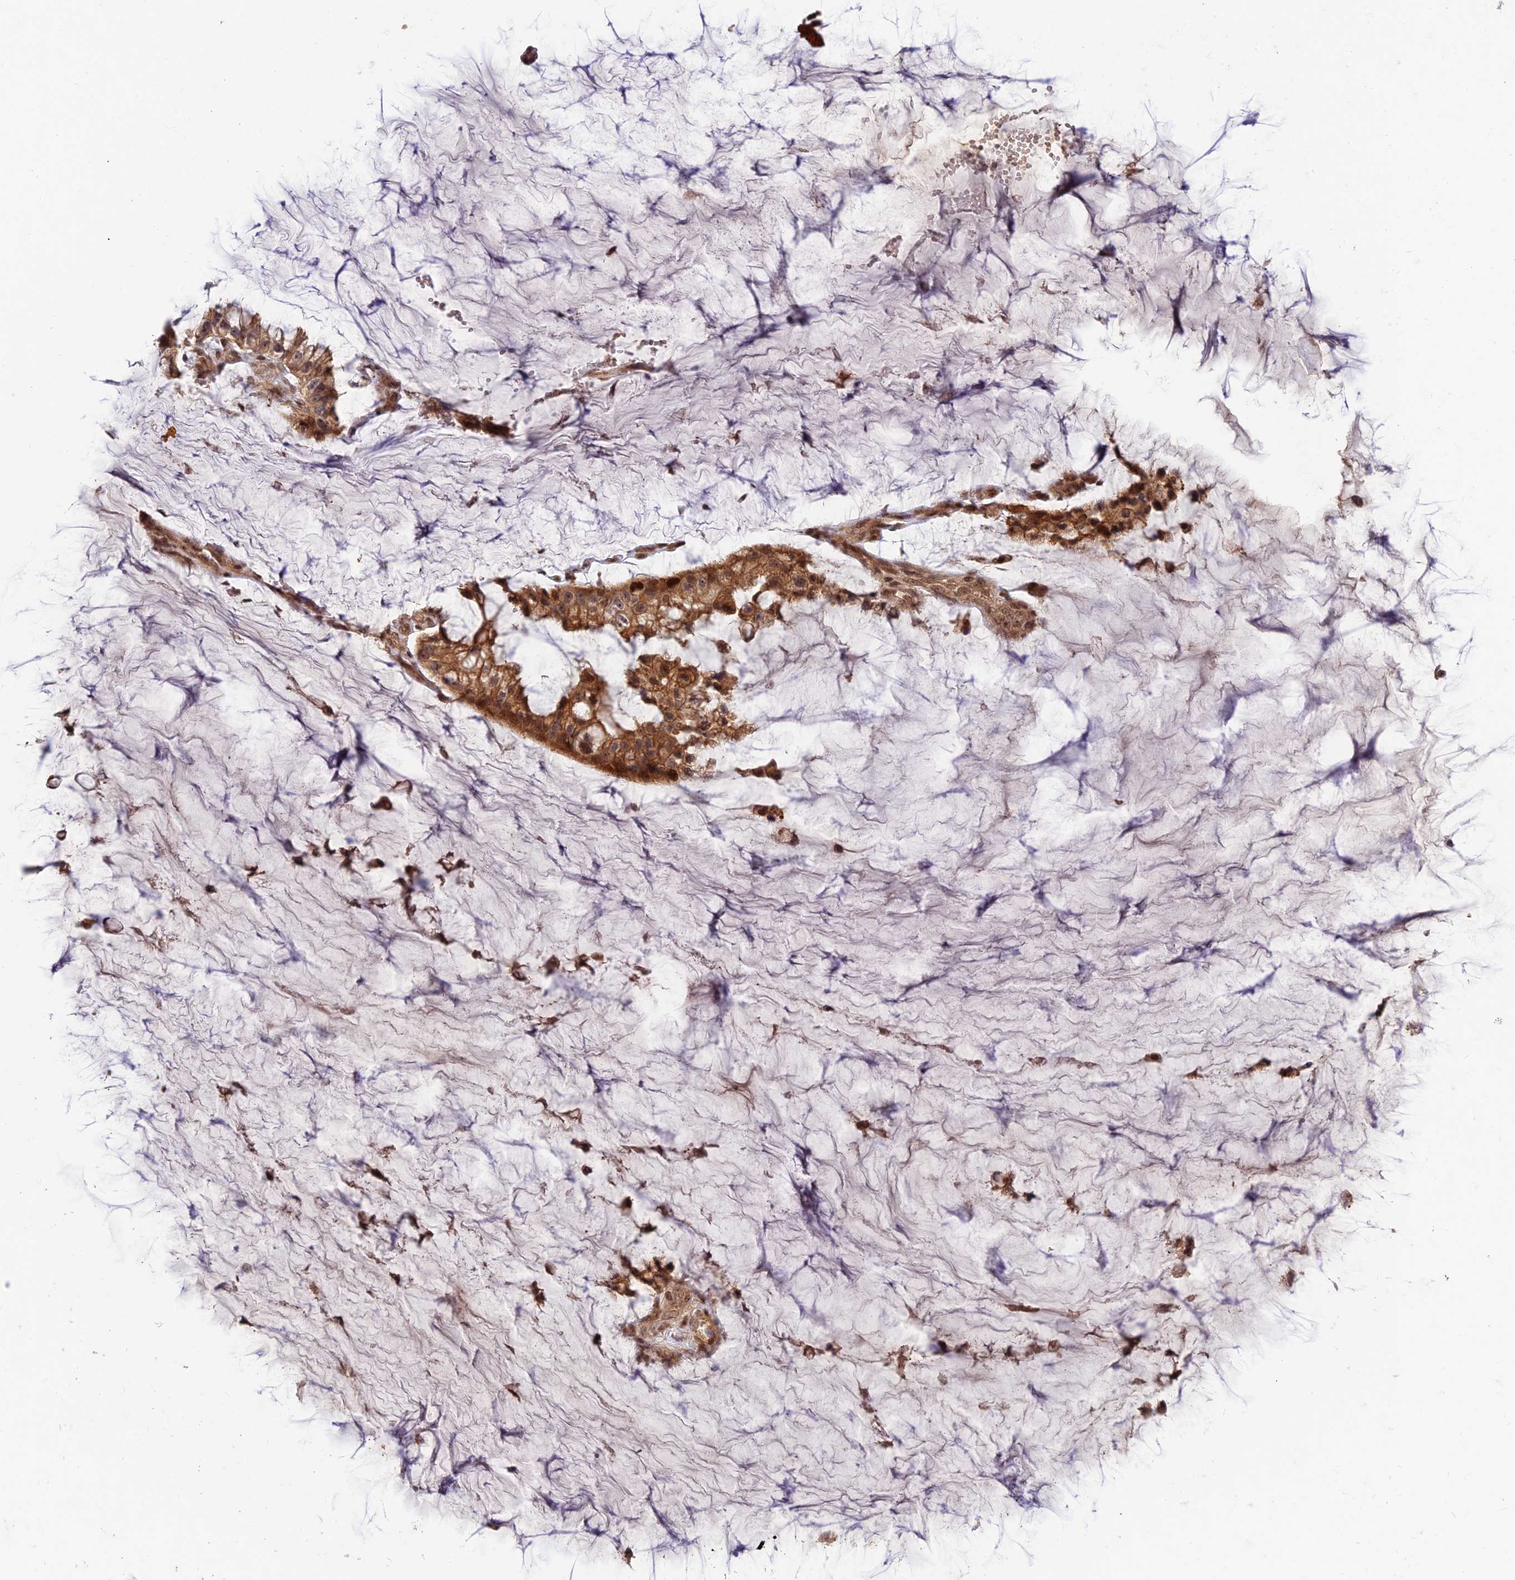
{"staining": {"intensity": "moderate", "quantity": ">75%", "location": "cytoplasmic/membranous,nuclear"}, "tissue": "ovarian cancer", "cell_type": "Tumor cells", "image_type": "cancer", "snomed": [{"axis": "morphology", "description": "Cystadenocarcinoma, mucinous, NOS"}, {"axis": "topography", "description": "Ovary"}], "caption": "Tumor cells exhibit medium levels of moderate cytoplasmic/membranous and nuclear expression in approximately >75% of cells in human ovarian mucinous cystadenocarcinoma. The protein of interest is shown in brown color, while the nuclei are stained blue.", "gene": "REV1", "patient": {"sex": "female", "age": 39}}